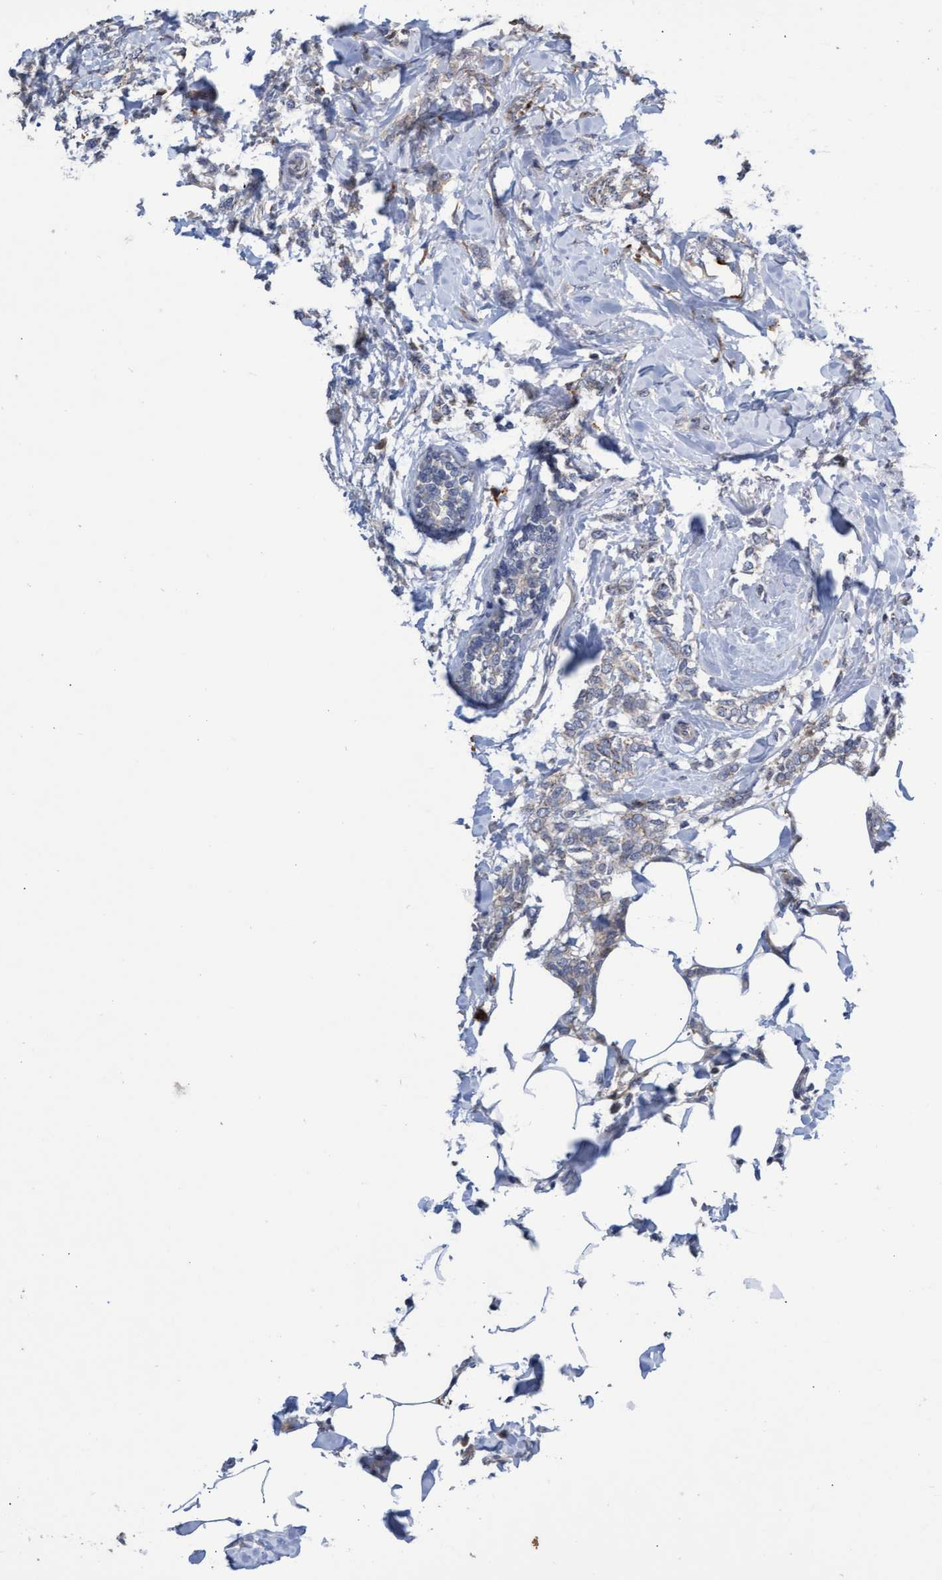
{"staining": {"intensity": "weak", "quantity": "<25%", "location": "cytoplasmic/membranous"}, "tissue": "breast cancer", "cell_type": "Tumor cells", "image_type": "cancer", "snomed": [{"axis": "morphology", "description": "Lobular carcinoma, in situ"}, {"axis": "morphology", "description": "Lobular carcinoma"}, {"axis": "topography", "description": "Breast"}], "caption": "Lobular carcinoma in situ (breast) was stained to show a protein in brown. There is no significant expression in tumor cells.", "gene": "ABCF2", "patient": {"sex": "female", "age": 41}}